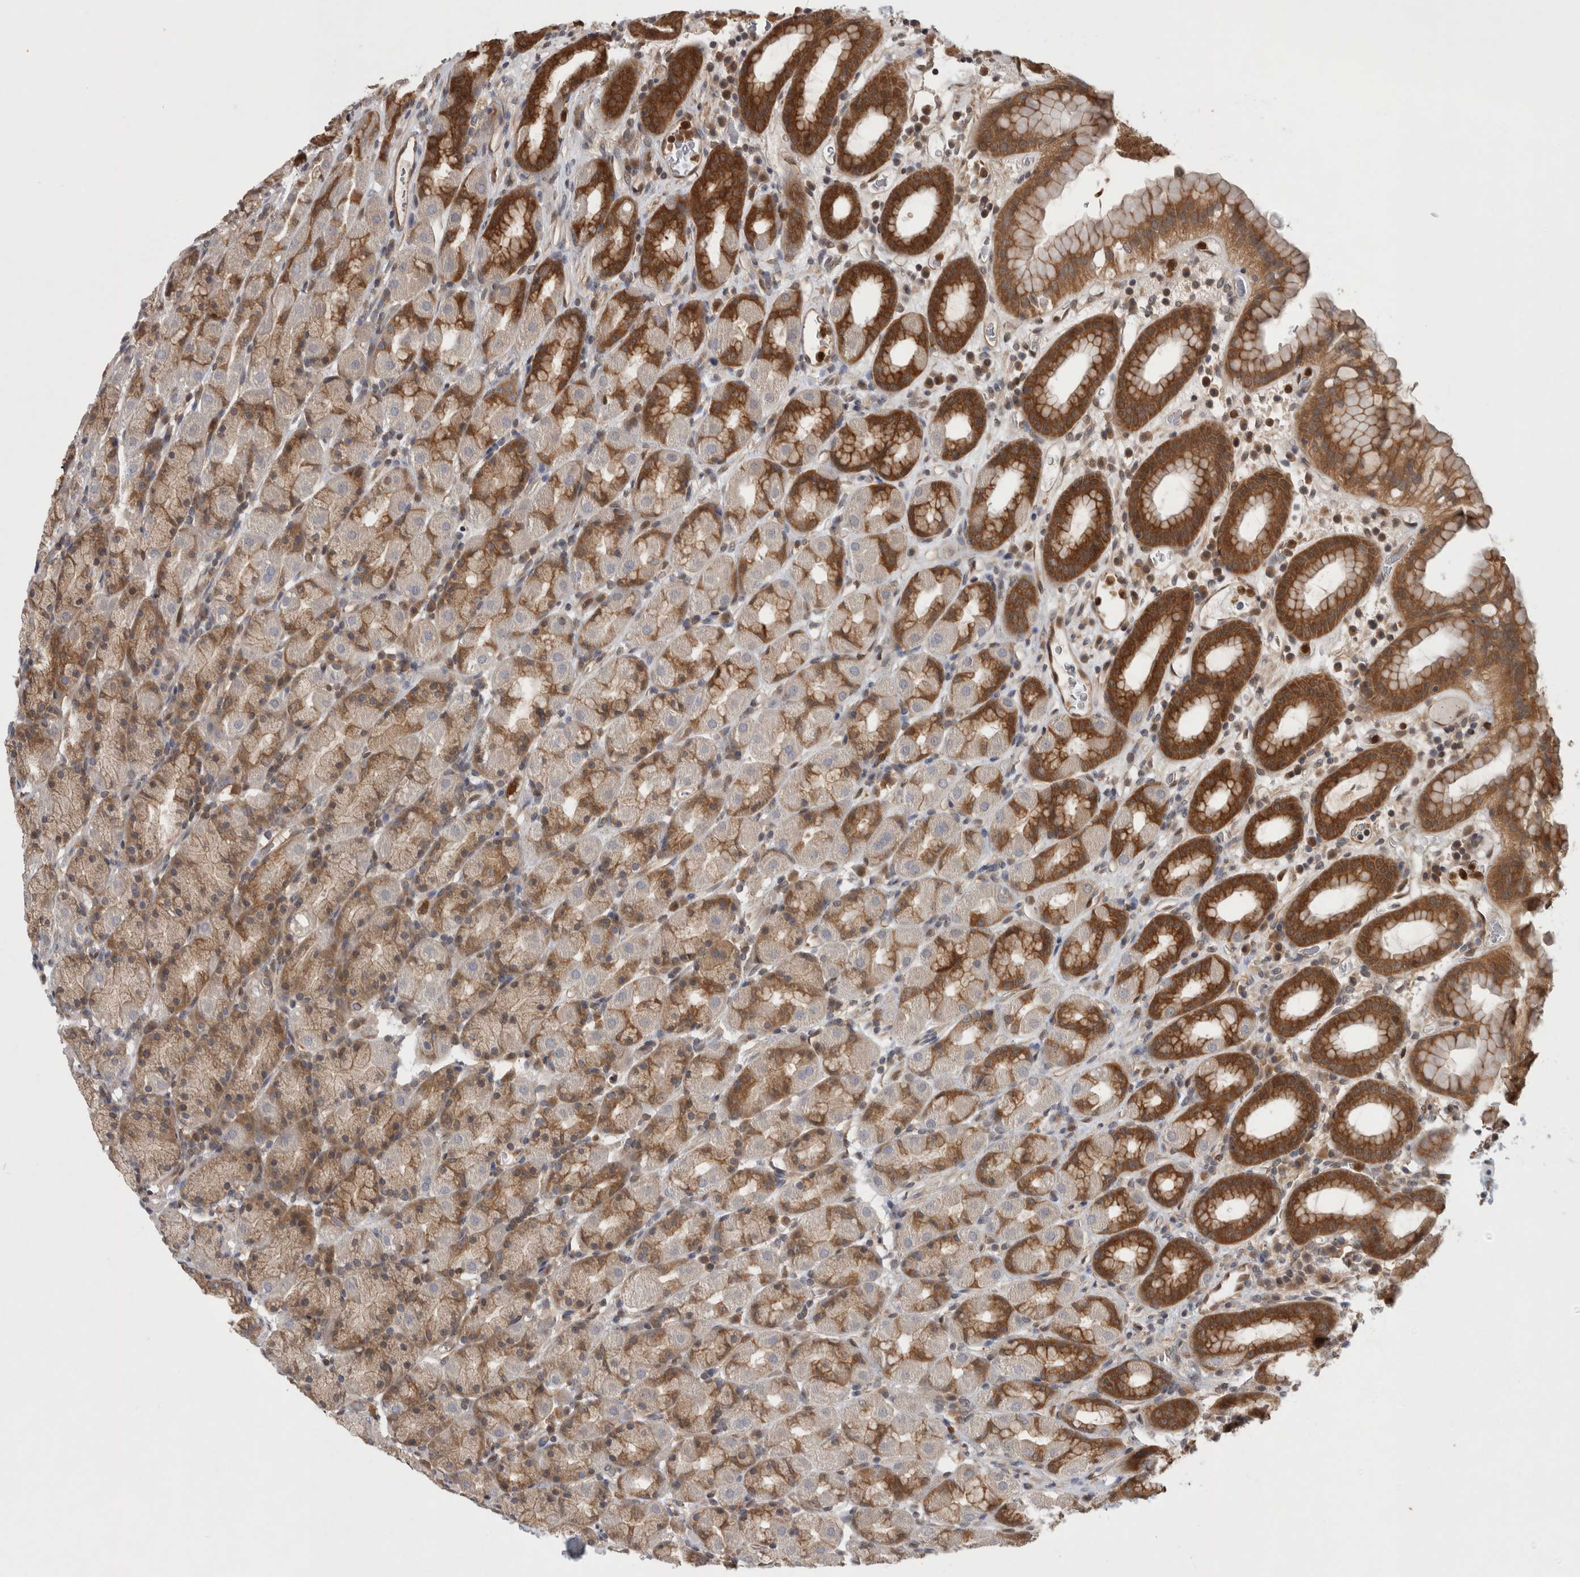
{"staining": {"intensity": "moderate", "quantity": ">75%", "location": "cytoplasmic/membranous"}, "tissue": "stomach", "cell_type": "Glandular cells", "image_type": "normal", "snomed": [{"axis": "morphology", "description": "Normal tissue, NOS"}, {"axis": "topography", "description": "Stomach, upper"}], "caption": "A brown stain highlights moderate cytoplasmic/membranous positivity of a protein in glandular cells of benign stomach.", "gene": "ASTN2", "patient": {"sex": "male", "age": 68}}